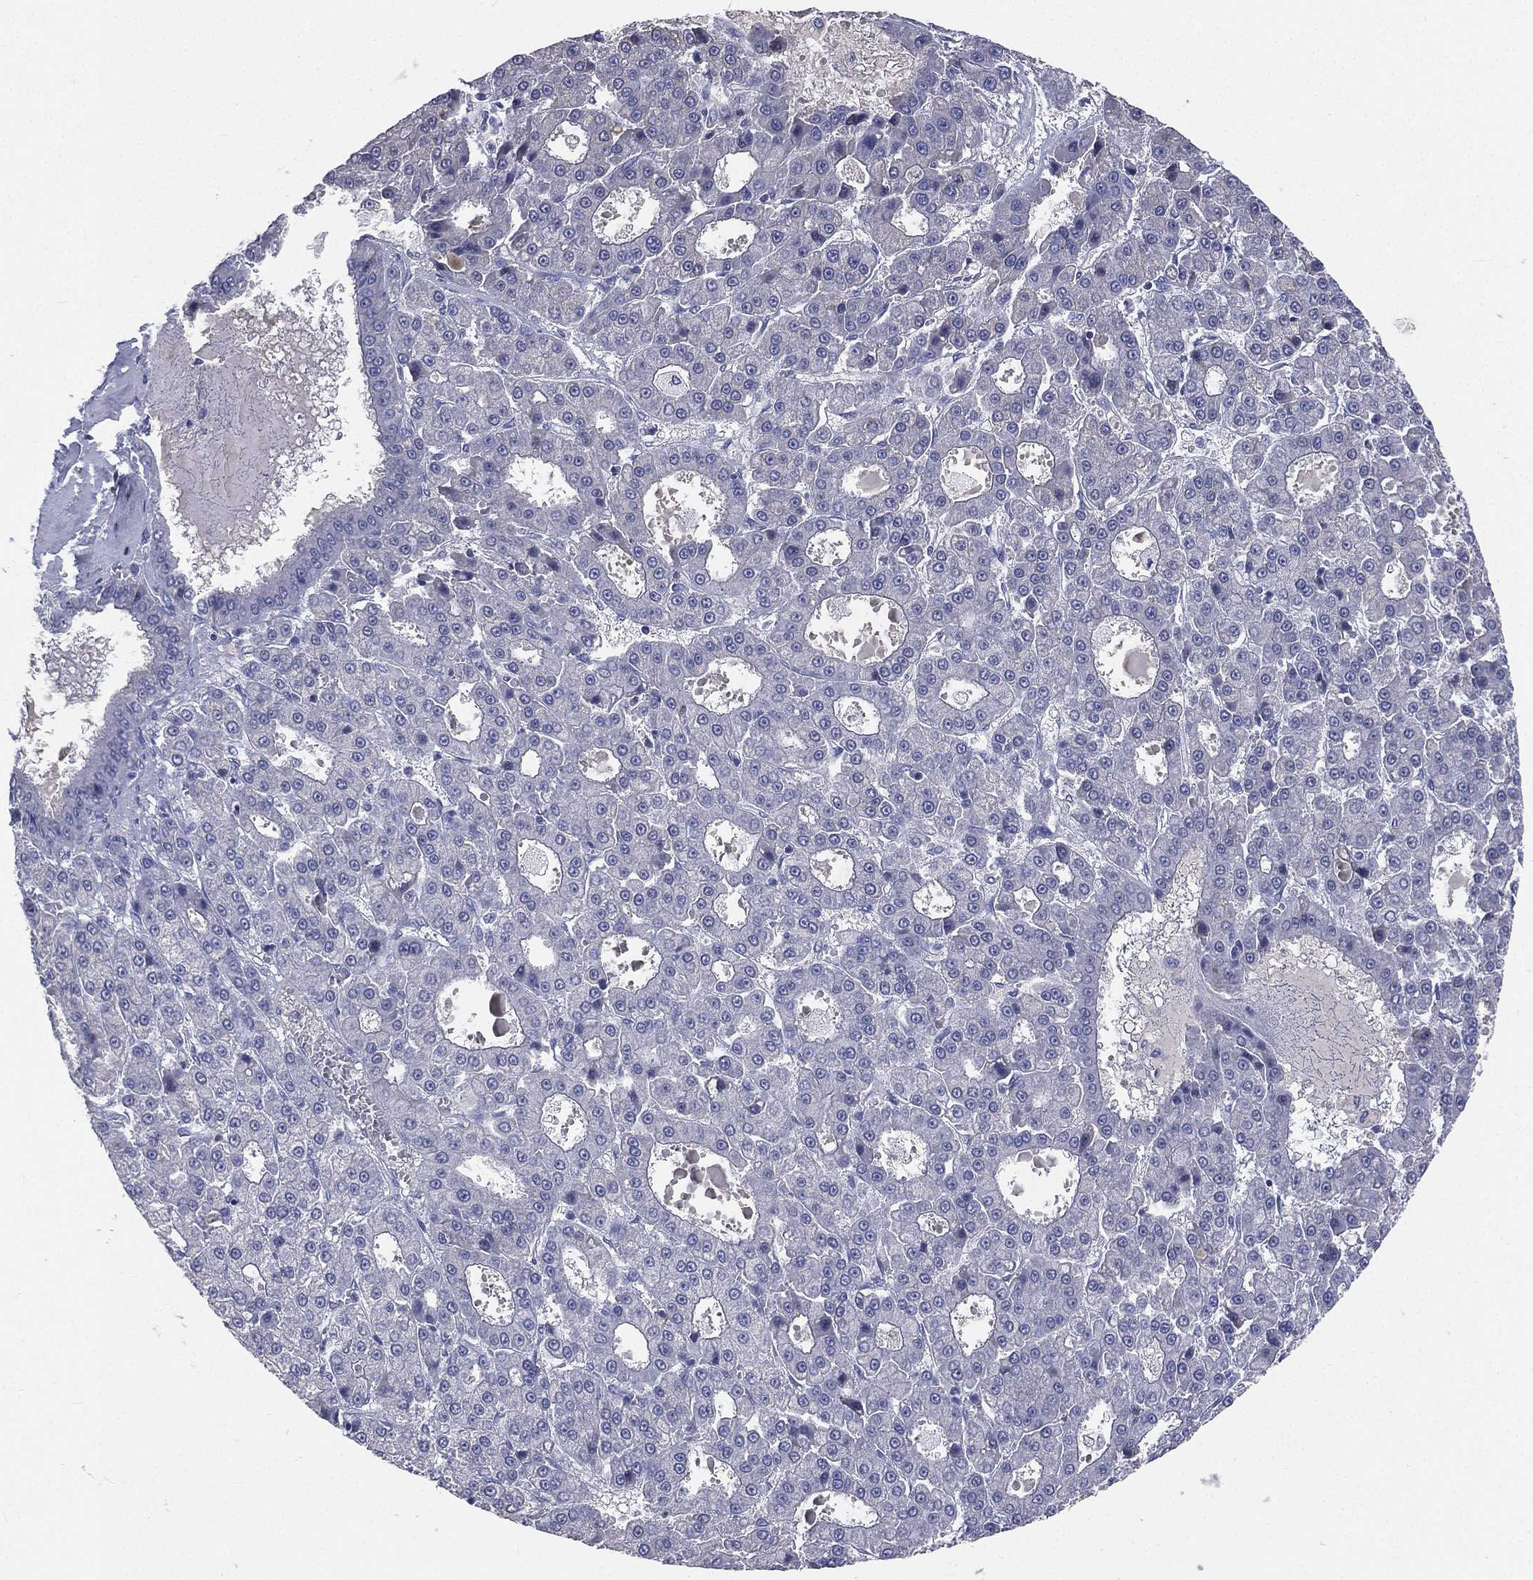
{"staining": {"intensity": "negative", "quantity": "none", "location": "none"}, "tissue": "liver cancer", "cell_type": "Tumor cells", "image_type": "cancer", "snomed": [{"axis": "morphology", "description": "Carcinoma, Hepatocellular, NOS"}, {"axis": "topography", "description": "Liver"}], "caption": "The image exhibits no significant positivity in tumor cells of liver cancer. (Brightfield microscopy of DAB immunohistochemistry (IHC) at high magnification).", "gene": "CD3D", "patient": {"sex": "male", "age": 70}}